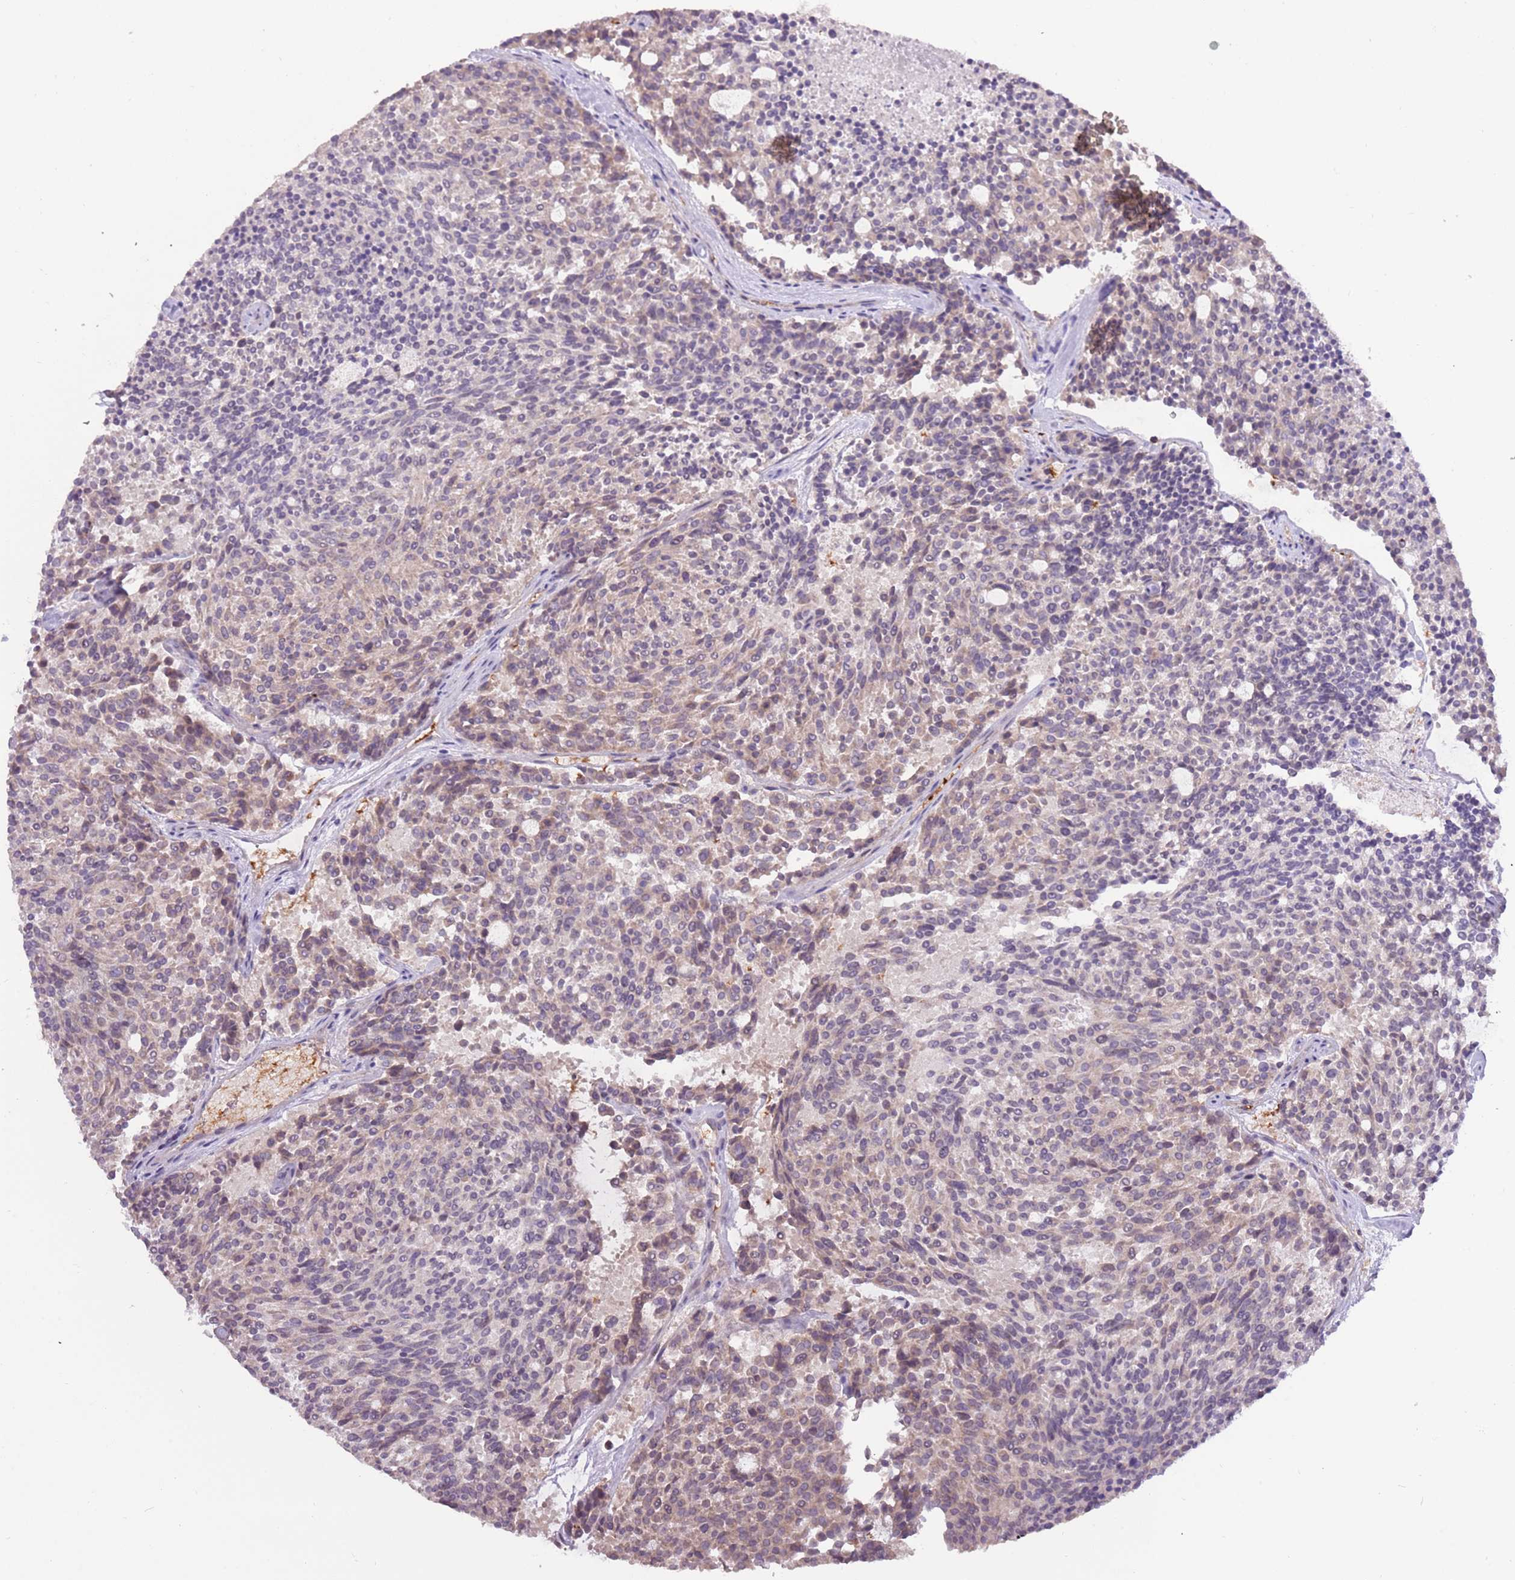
{"staining": {"intensity": "weak", "quantity": "25%-75%", "location": "cytoplasmic/membranous"}, "tissue": "carcinoid", "cell_type": "Tumor cells", "image_type": "cancer", "snomed": [{"axis": "morphology", "description": "Carcinoid, malignant, NOS"}, {"axis": "topography", "description": "Pancreas"}], "caption": "Protein staining of carcinoid tissue exhibits weak cytoplasmic/membranous expression in approximately 25%-75% of tumor cells. (IHC, brightfield microscopy, high magnification).", "gene": "SHROOM3", "patient": {"sex": "female", "age": 54}}